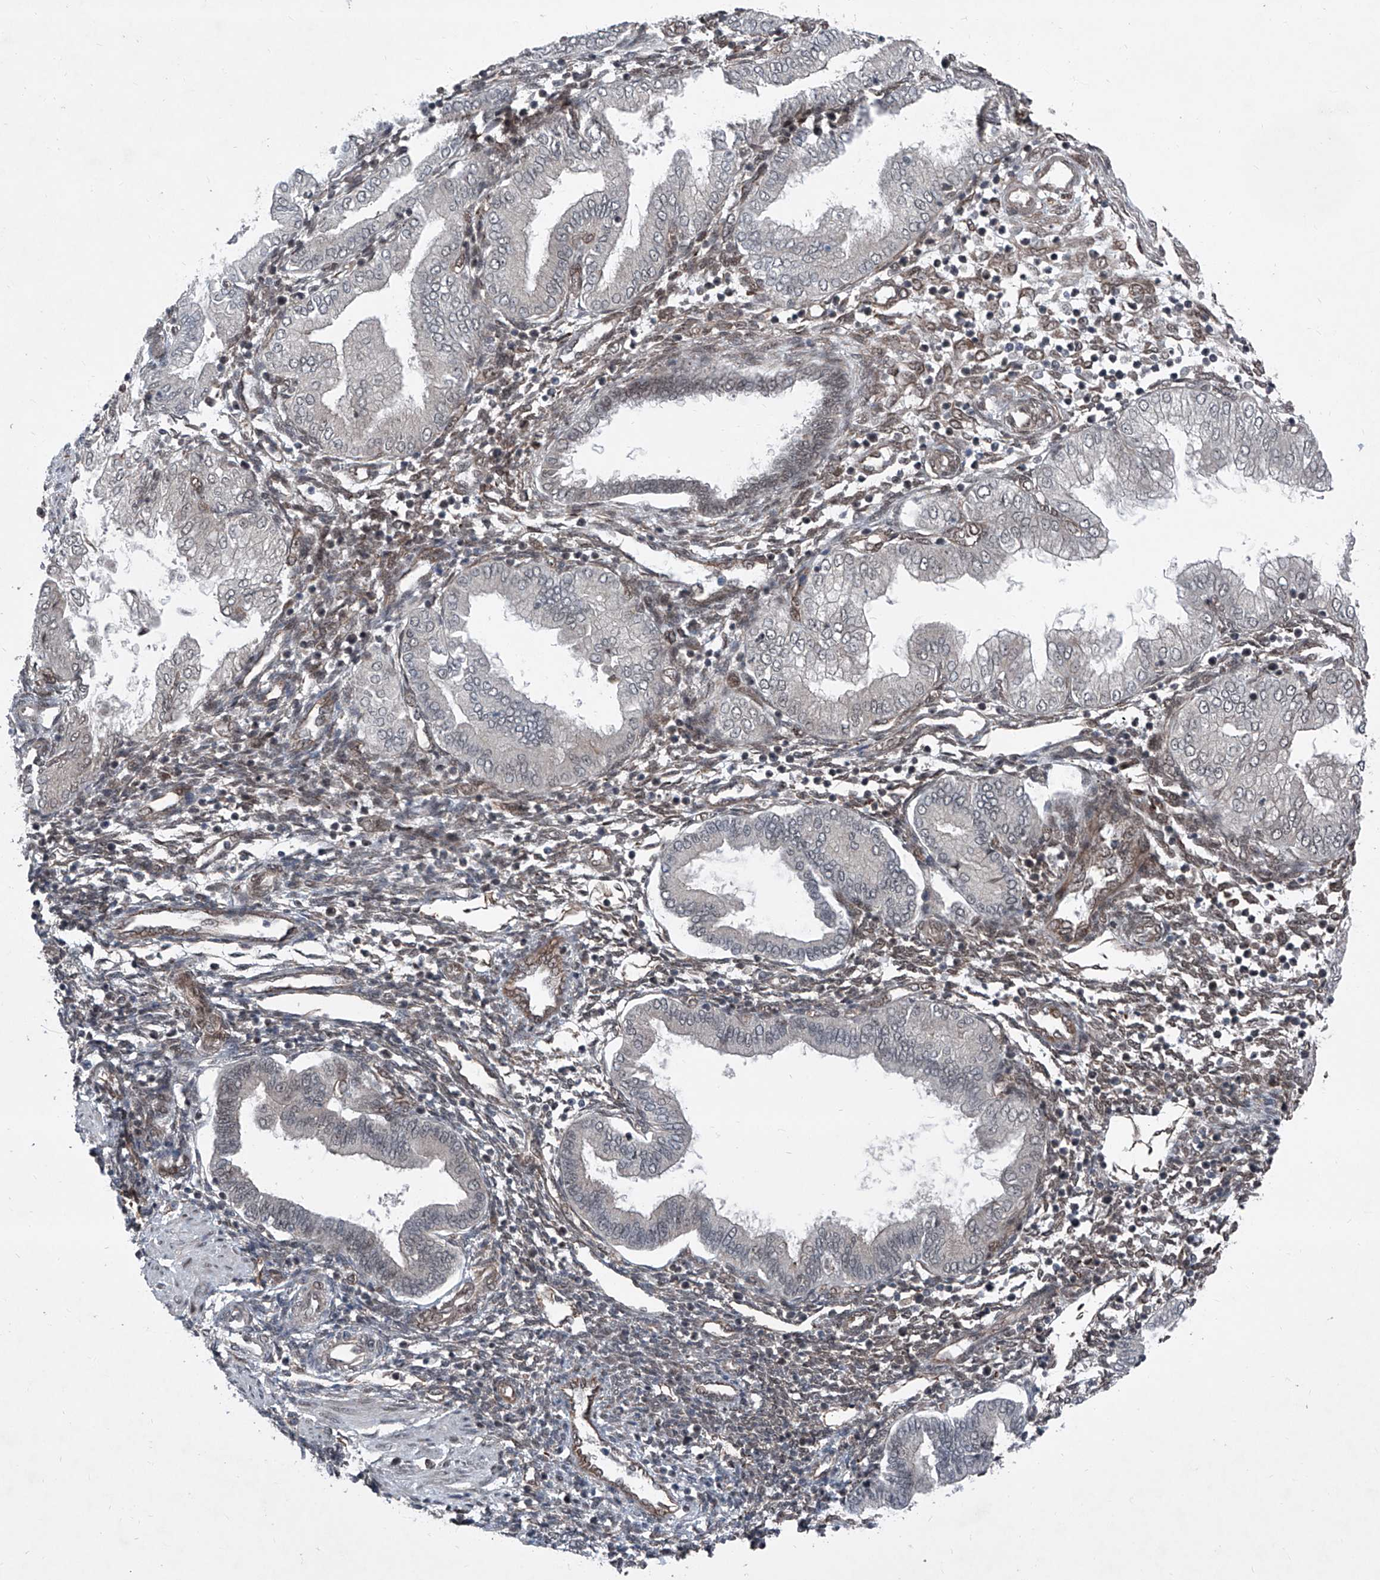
{"staining": {"intensity": "weak", "quantity": "25%-75%", "location": "cytoplasmic/membranous"}, "tissue": "endometrium", "cell_type": "Cells in endometrial stroma", "image_type": "normal", "snomed": [{"axis": "morphology", "description": "Normal tissue, NOS"}, {"axis": "topography", "description": "Endometrium"}], "caption": "Endometrium was stained to show a protein in brown. There is low levels of weak cytoplasmic/membranous positivity in about 25%-75% of cells in endometrial stroma. Ihc stains the protein of interest in brown and the nuclei are stained blue.", "gene": "COA7", "patient": {"sex": "female", "age": 53}}